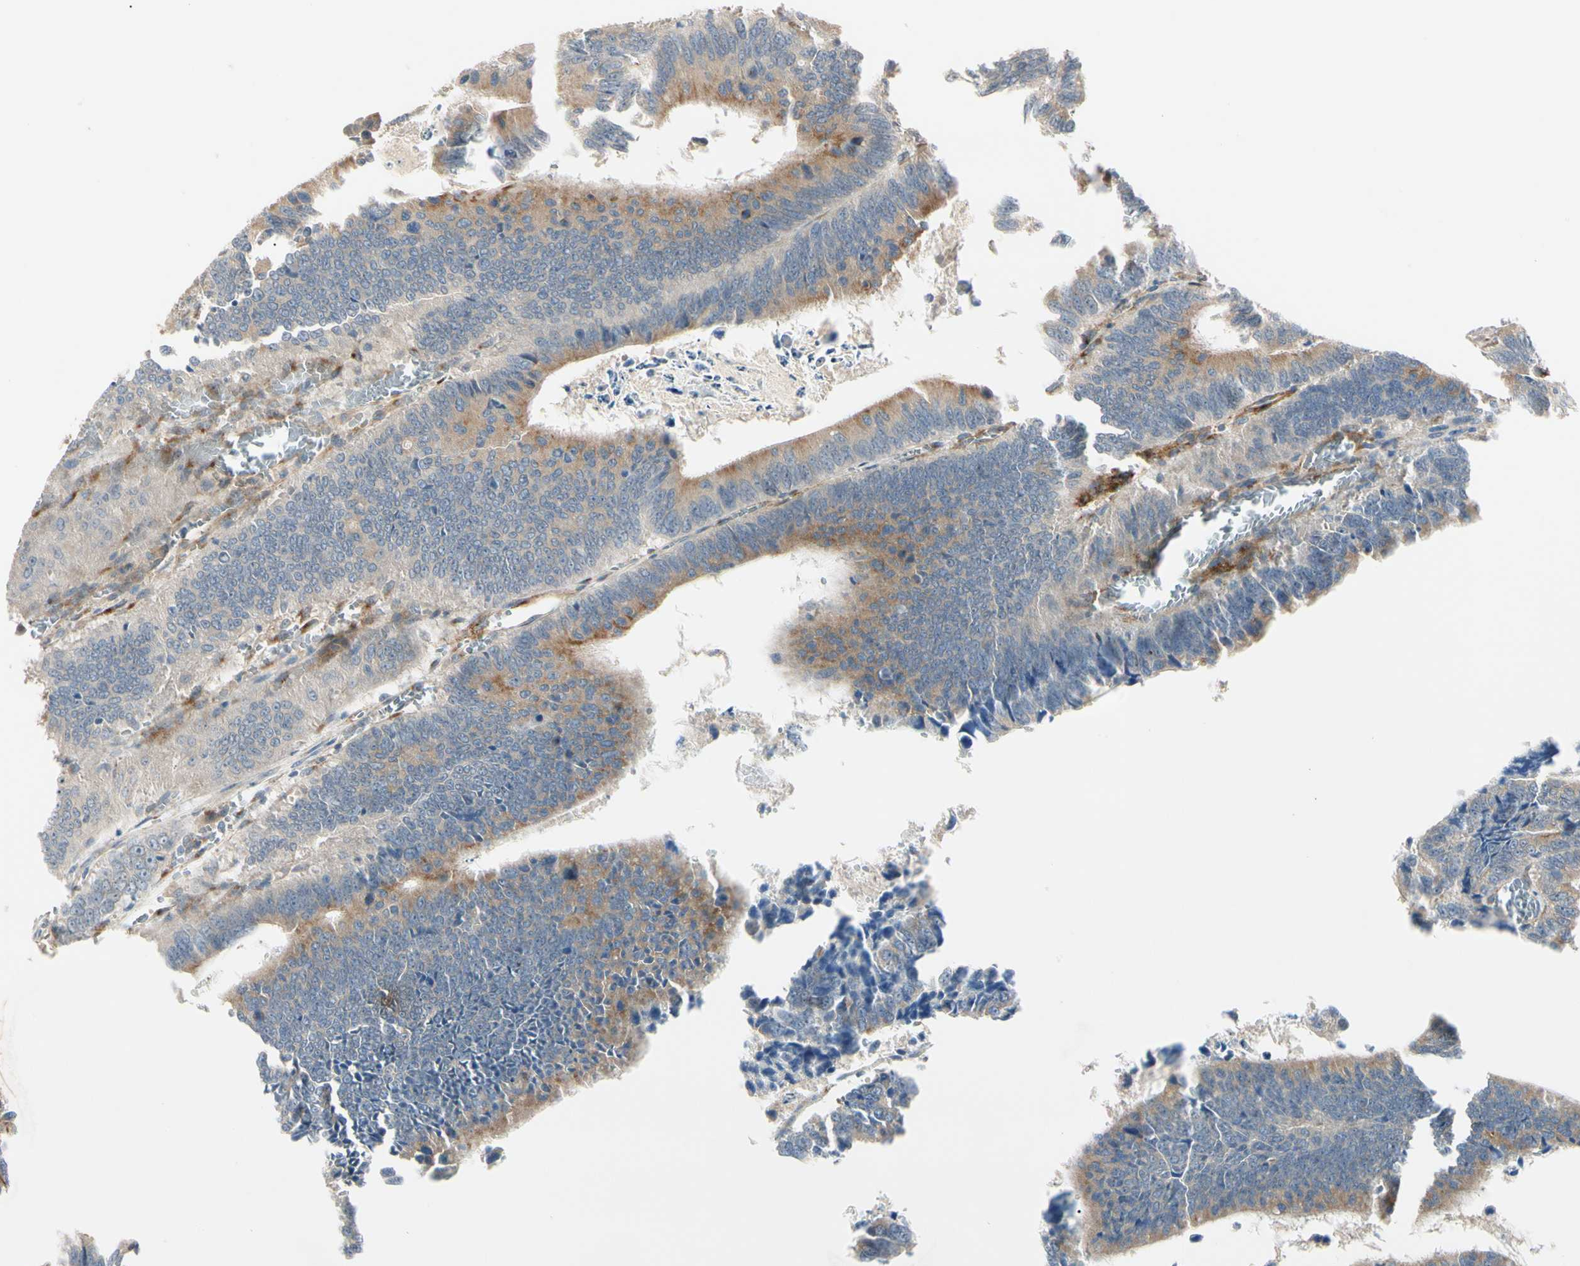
{"staining": {"intensity": "moderate", "quantity": ">75%", "location": "cytoplasmic/membranous"}, "tissue": "colorectal cancer", "cell_type": "Tumor cells", "image_type": "cancer", "snomed": [{"axis": "morphology", "description": "Adenocarcinoma, NOS"}, {"axis": "topography", "description": "Colon"}], "caption": "Protein expression analysis of colorectal cancer displays moderate cytoplasmic/membranous positivity in approximately >75% of tumor cells. (Brightfield microscopy of DAB IHC at high magnification).", "gene": "F2R", "patient": {"sex": "male", "age": 72}}